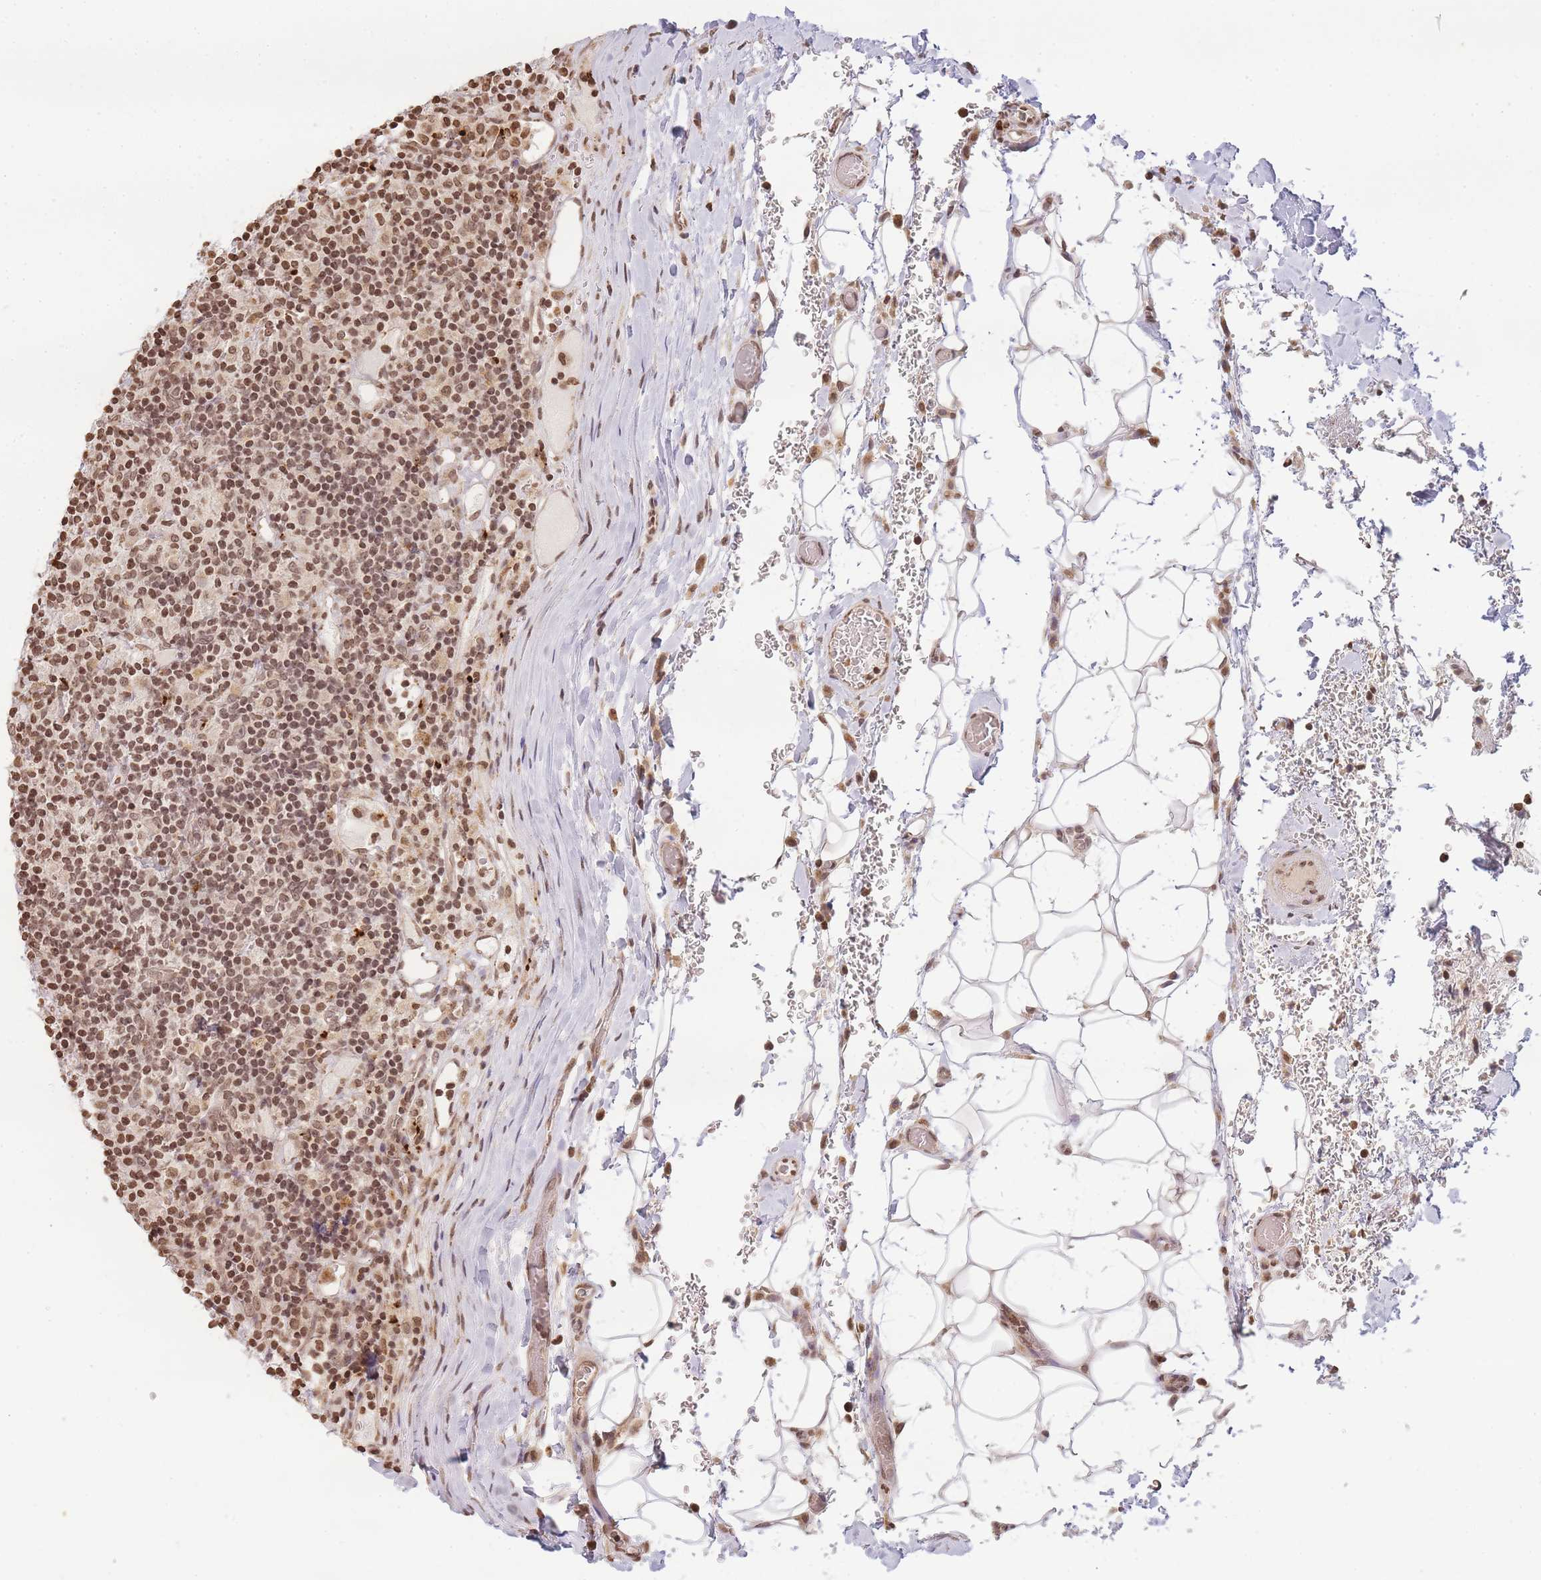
{"staining": {"intensity": "moderate", "quantity": ">75%", "location": "nuclear"}, "tissue": "lymphoma", "cell_type": "Tumor cells", "image_type": "cancer", "snomed": [{"axis": "morphology", "description": "Hodgkin's disease, NOS"}, {"axis": "topography", "description": "Lymph node"}], "caption": "Human Hodgkin's disease stained with a protein marker displays moderate staining in tumor cells.", "gene": "WWTR1", "patient": {"sex": "male", "age": 70}}